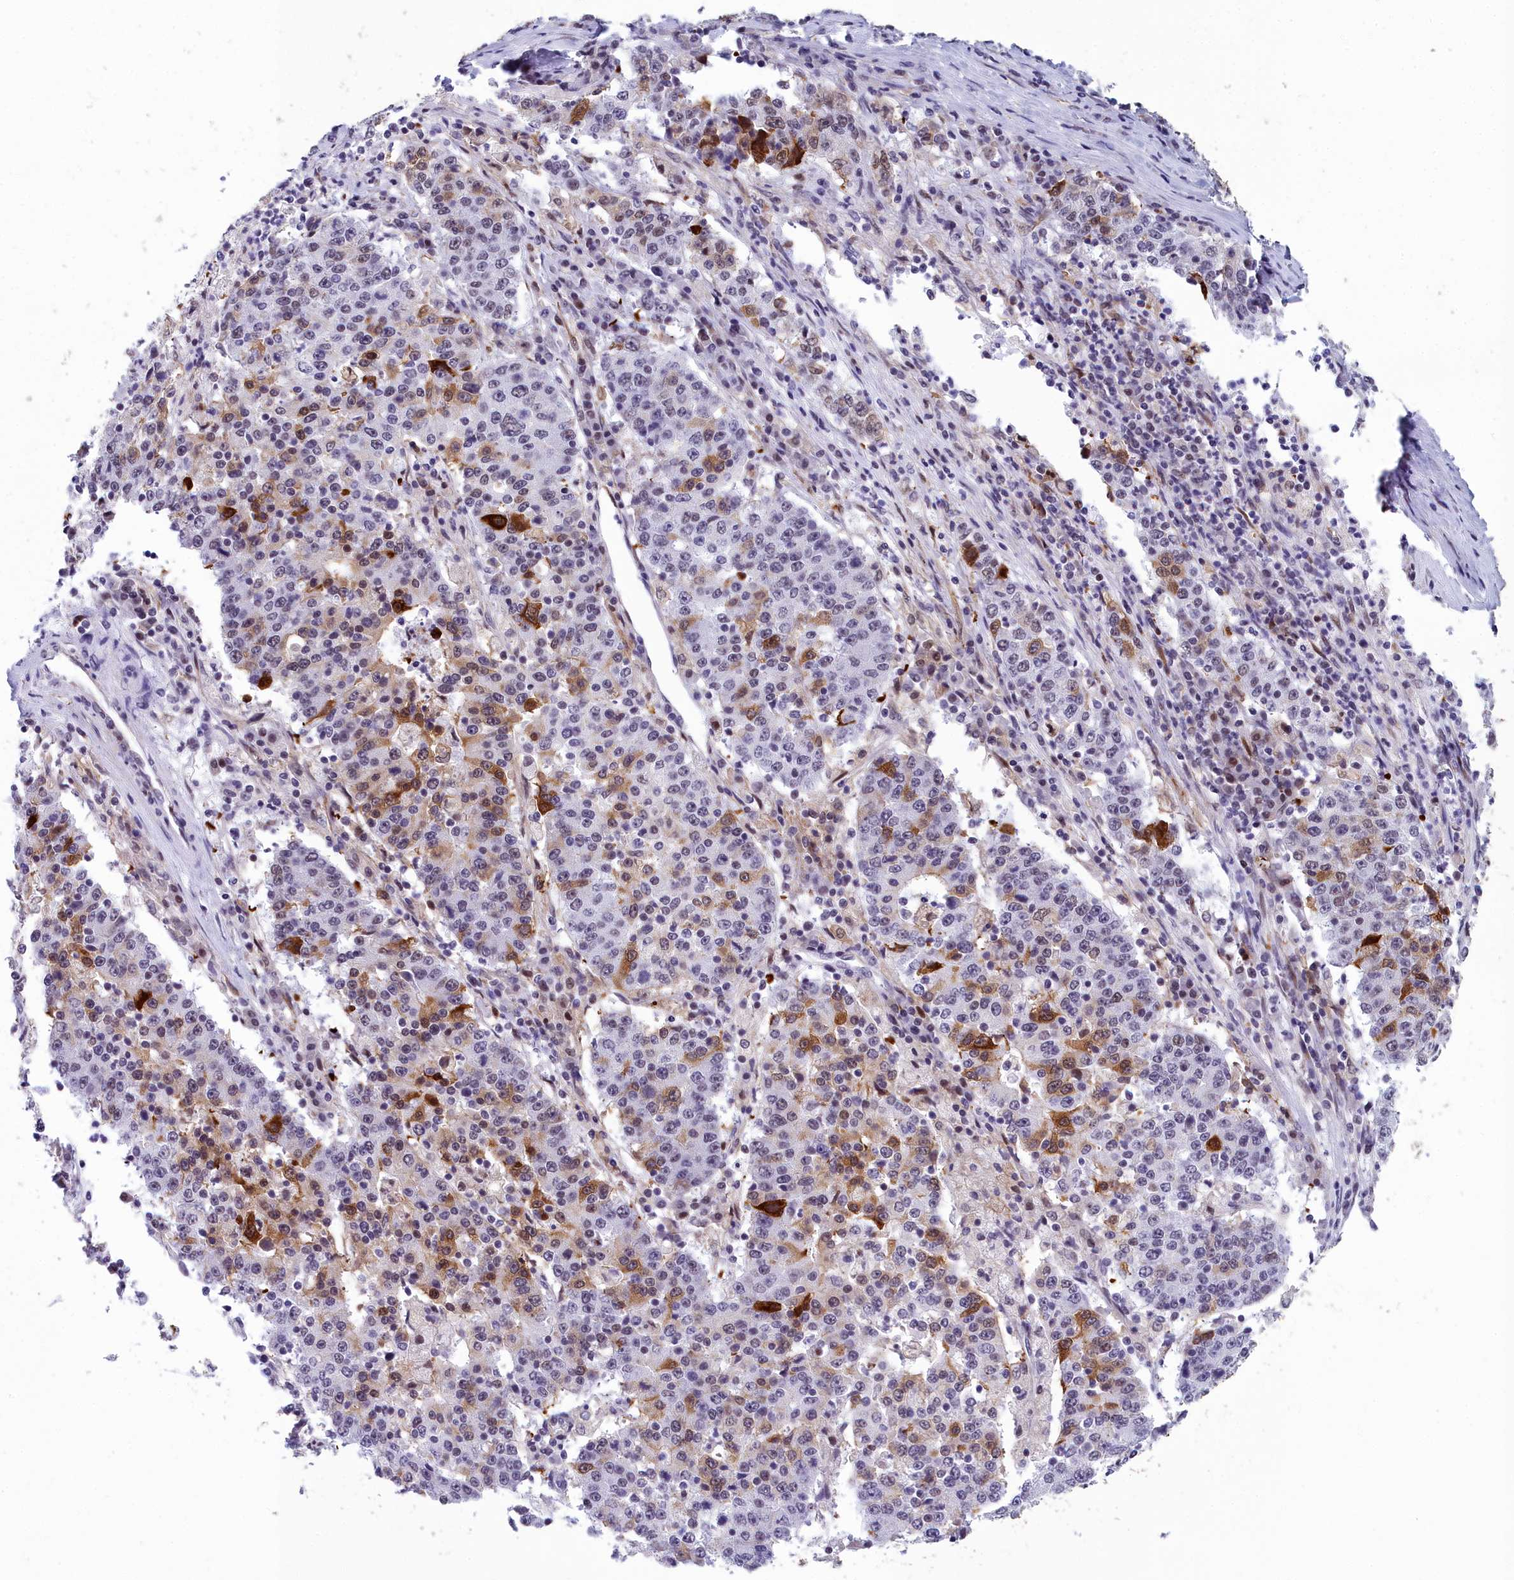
{"staining": {"intensity": "strong", "quantity": "<25%", "location": "cytoplasmic/membranous,nuclear"}, "tissue": "stomach cancer", "cell_type": "Tumor cells", "image_type": "cancer", "snomed": [{"axis": "morphology", "description": "Adenocarcinoma, NOS"}, {"axis": "topography", "description": "Stomach"}], "caption": "Immunohistochemical staining of human stomach cancer (adenocarcinoma) displays medium levels of strong cytoplasmic/membranous and nuclear positivity in about <25% of tumor cells.", "gene": "CCDC97", "patient": {"sex": "male", "age": 59}}